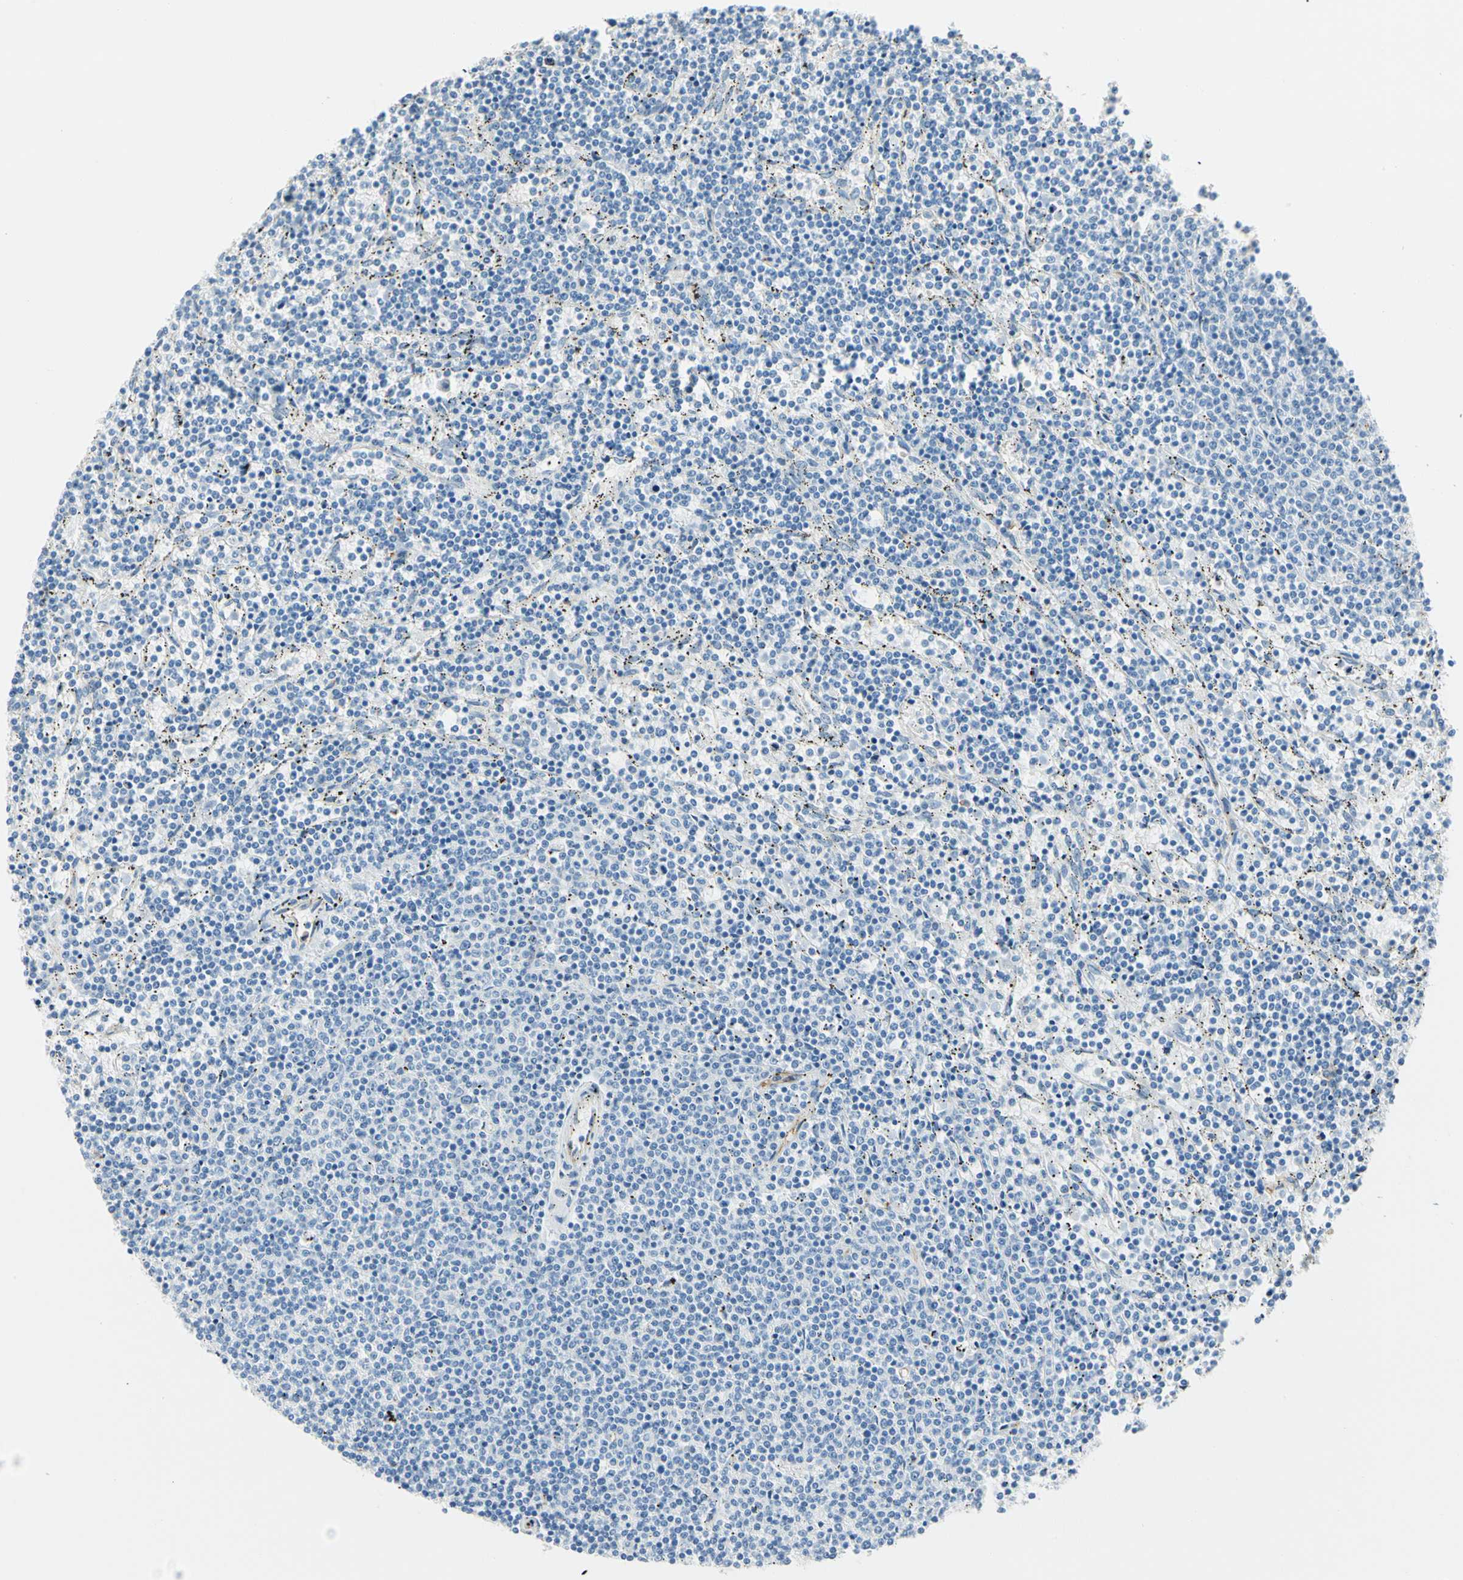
{"staining": {"intensity": "negative", "quantity": "none", "location": "none"}, "tissue": "lymphoma", "cell_type": "Tumor cells", "image_type": "cancer", "snomed": [{"axis": "morphology", "description": "Malignant lymphoma, non-Hodgkin's type, Low grade"}, {"axis": "topography", "description": "Spleen"}], "caption": "DAB immunohistochemical staining of low-grade malignant lymphoma, non-Hodgkin's type exhibits no significant staining in tumor cells.", "gene": "VPS9D1", "patient": {"sex": "female", "age": 50}}